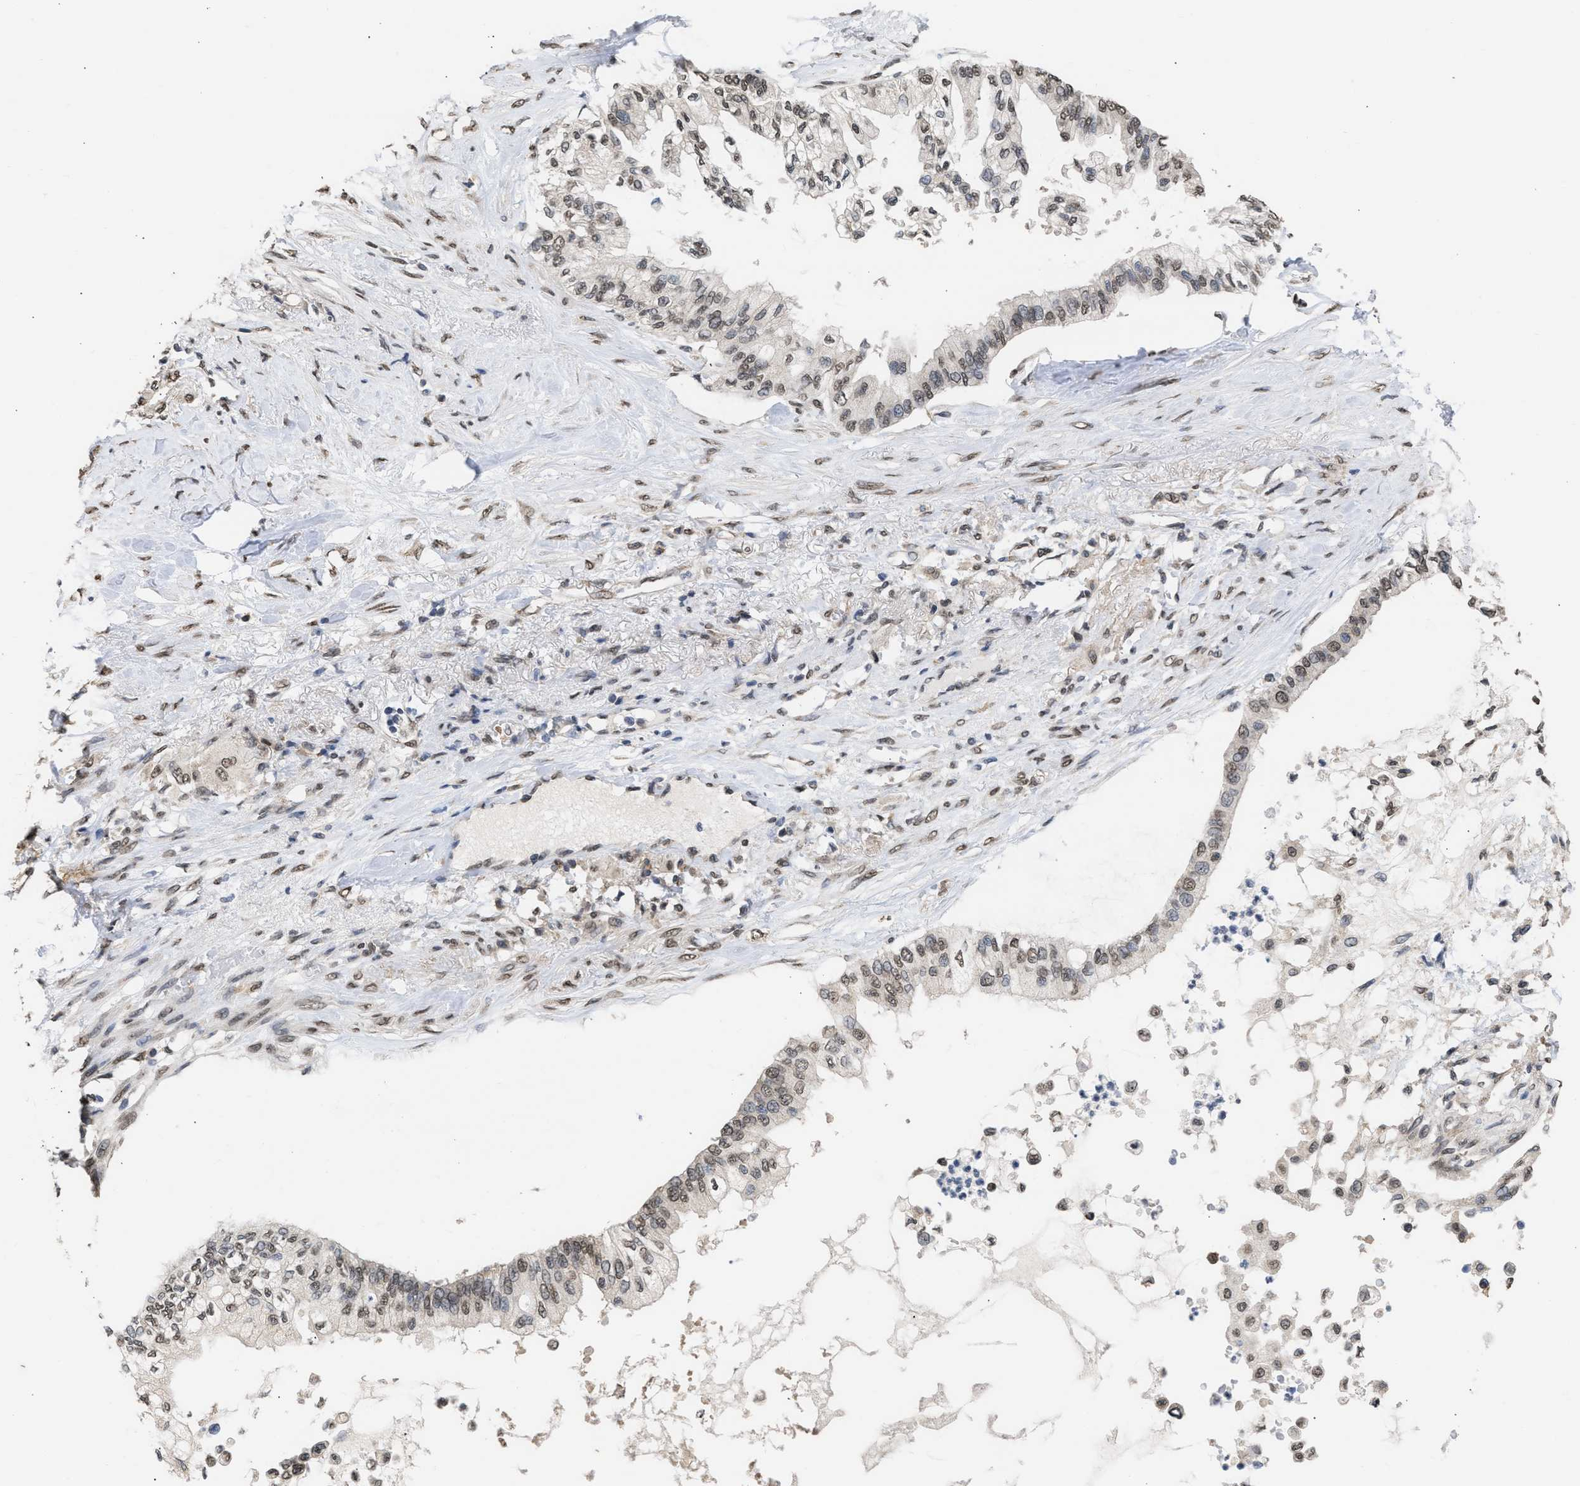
{"staining": {"intensity": "weak", "quantity": "25%-75%", "location": "cytoplasmic/membranous,nuclear"}, "tissue": "pancreatic cancer", "cell_type": "Tumor cells", "image_type": "cancer", "snomed": [{"axis": "morphology", "description": "Normal tissue, NOS"}, {"axis": "morphology", "description": "Adenocarcinoma, NOS"}, {"axis": "topography", "description": "Pancreas"}, {"axis": "topography", "description": "Duodenum"}], "caption": "IHC (DAB) staining of pancreatic cancer demonstrates weak cytoplasmic/membranous and nuclear protein staining in about 25%-75% of tumor cells.", "gene": "NUP35", "patient": {"sex": "female", "age": 60}}